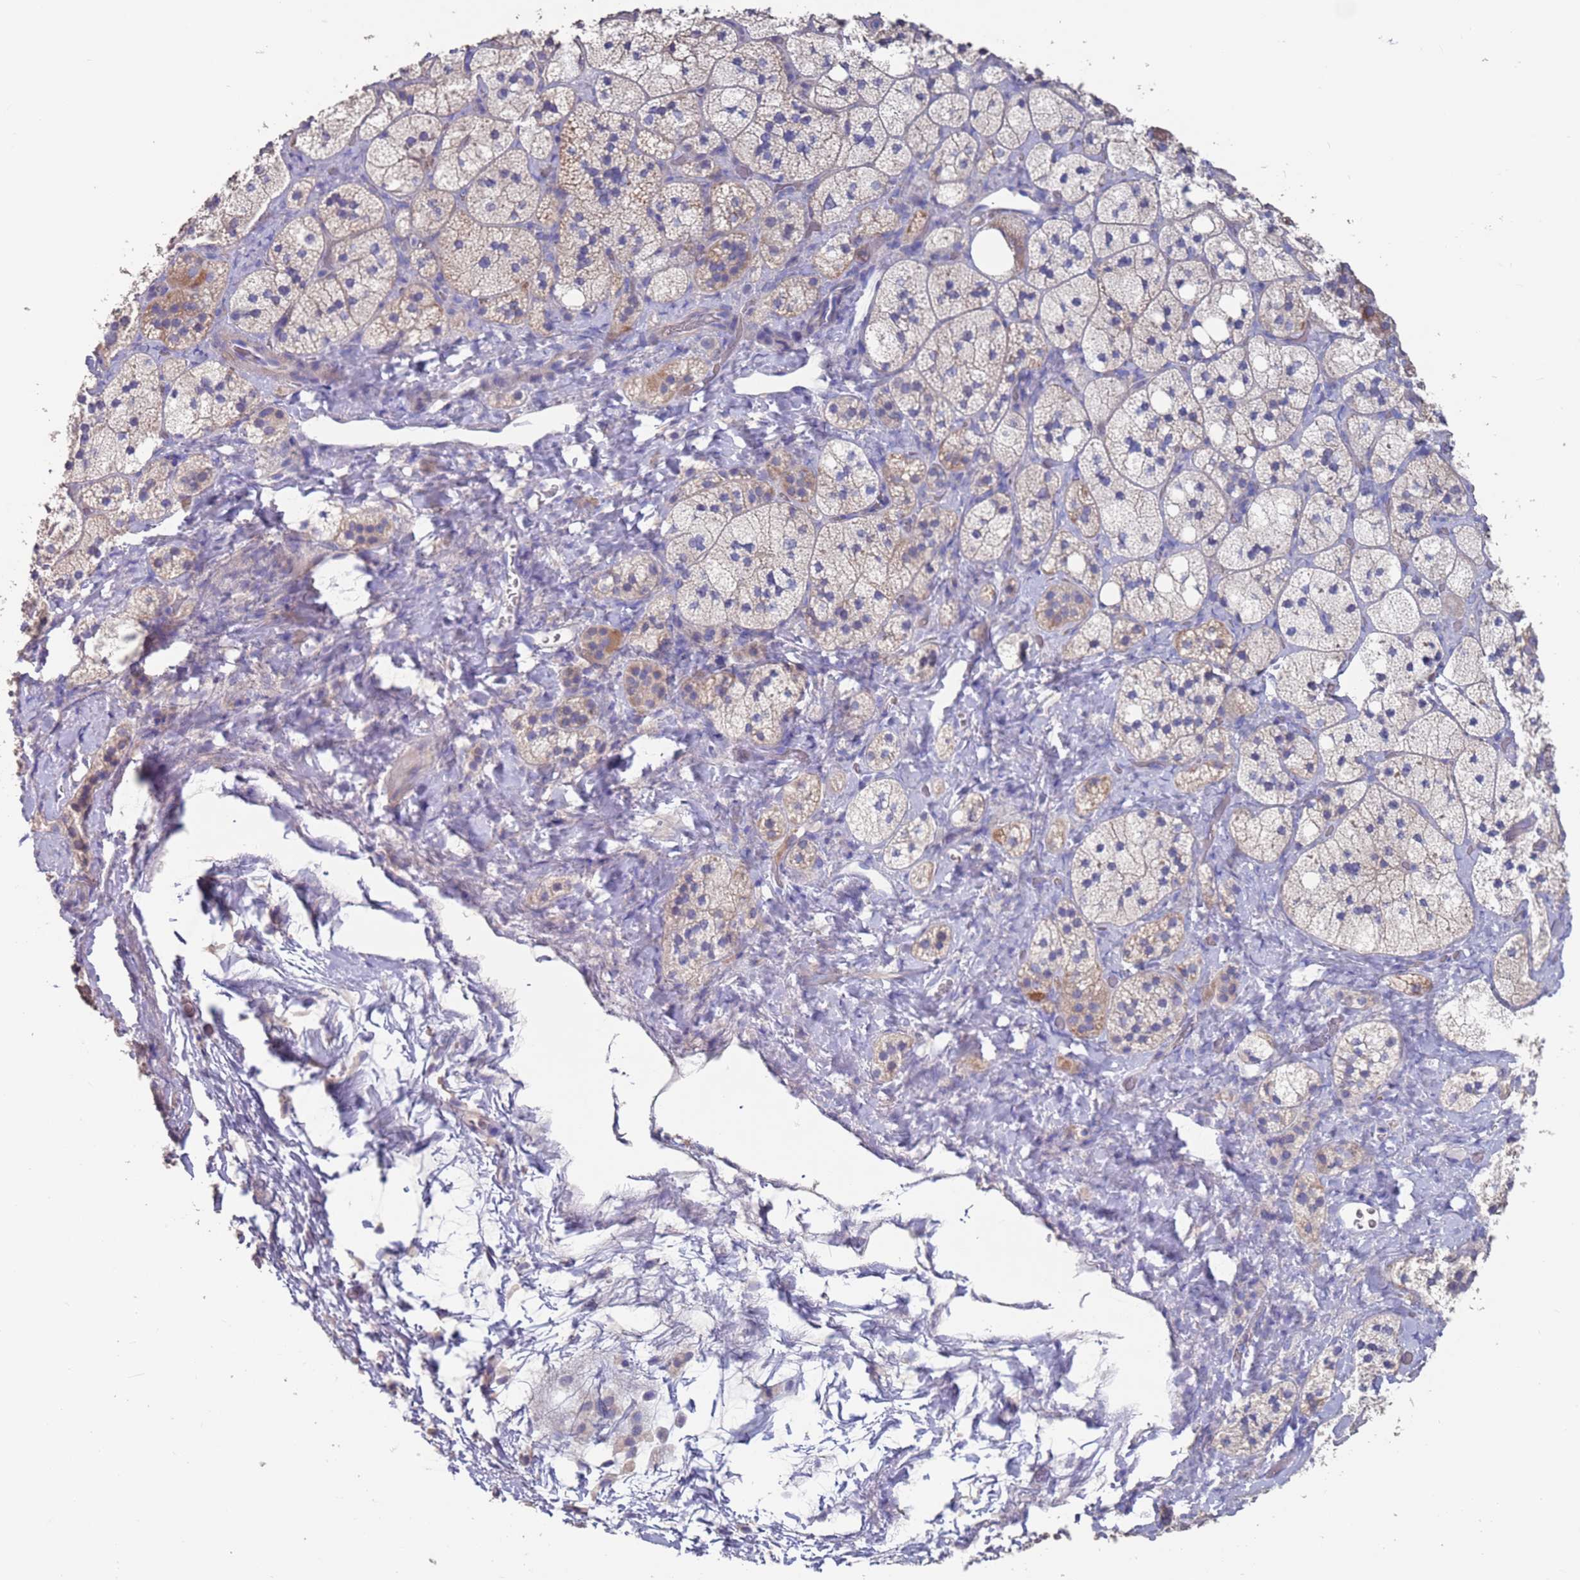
{"staining": {"intensity": "moderate", "quantity": "<25%", "location": "cytoplasmic/membranous"}, "tissue": "adrenal gland", "cell_type": "Glandular cells", "image_type": "normal", "snomed": [{"axis": "morphology", "description": "Normal tissue, NOS"}, {"axis": "topography", "description": "Adrenal gland"}], "caption": "Human adrenal gland stained for a protein (brown) displays moderate cytoplasmic/membranous positive positivity in about <25% of glandular cells.", "gene": "KRTCAP3", "patient": {"sex": "male", "age": 61}}